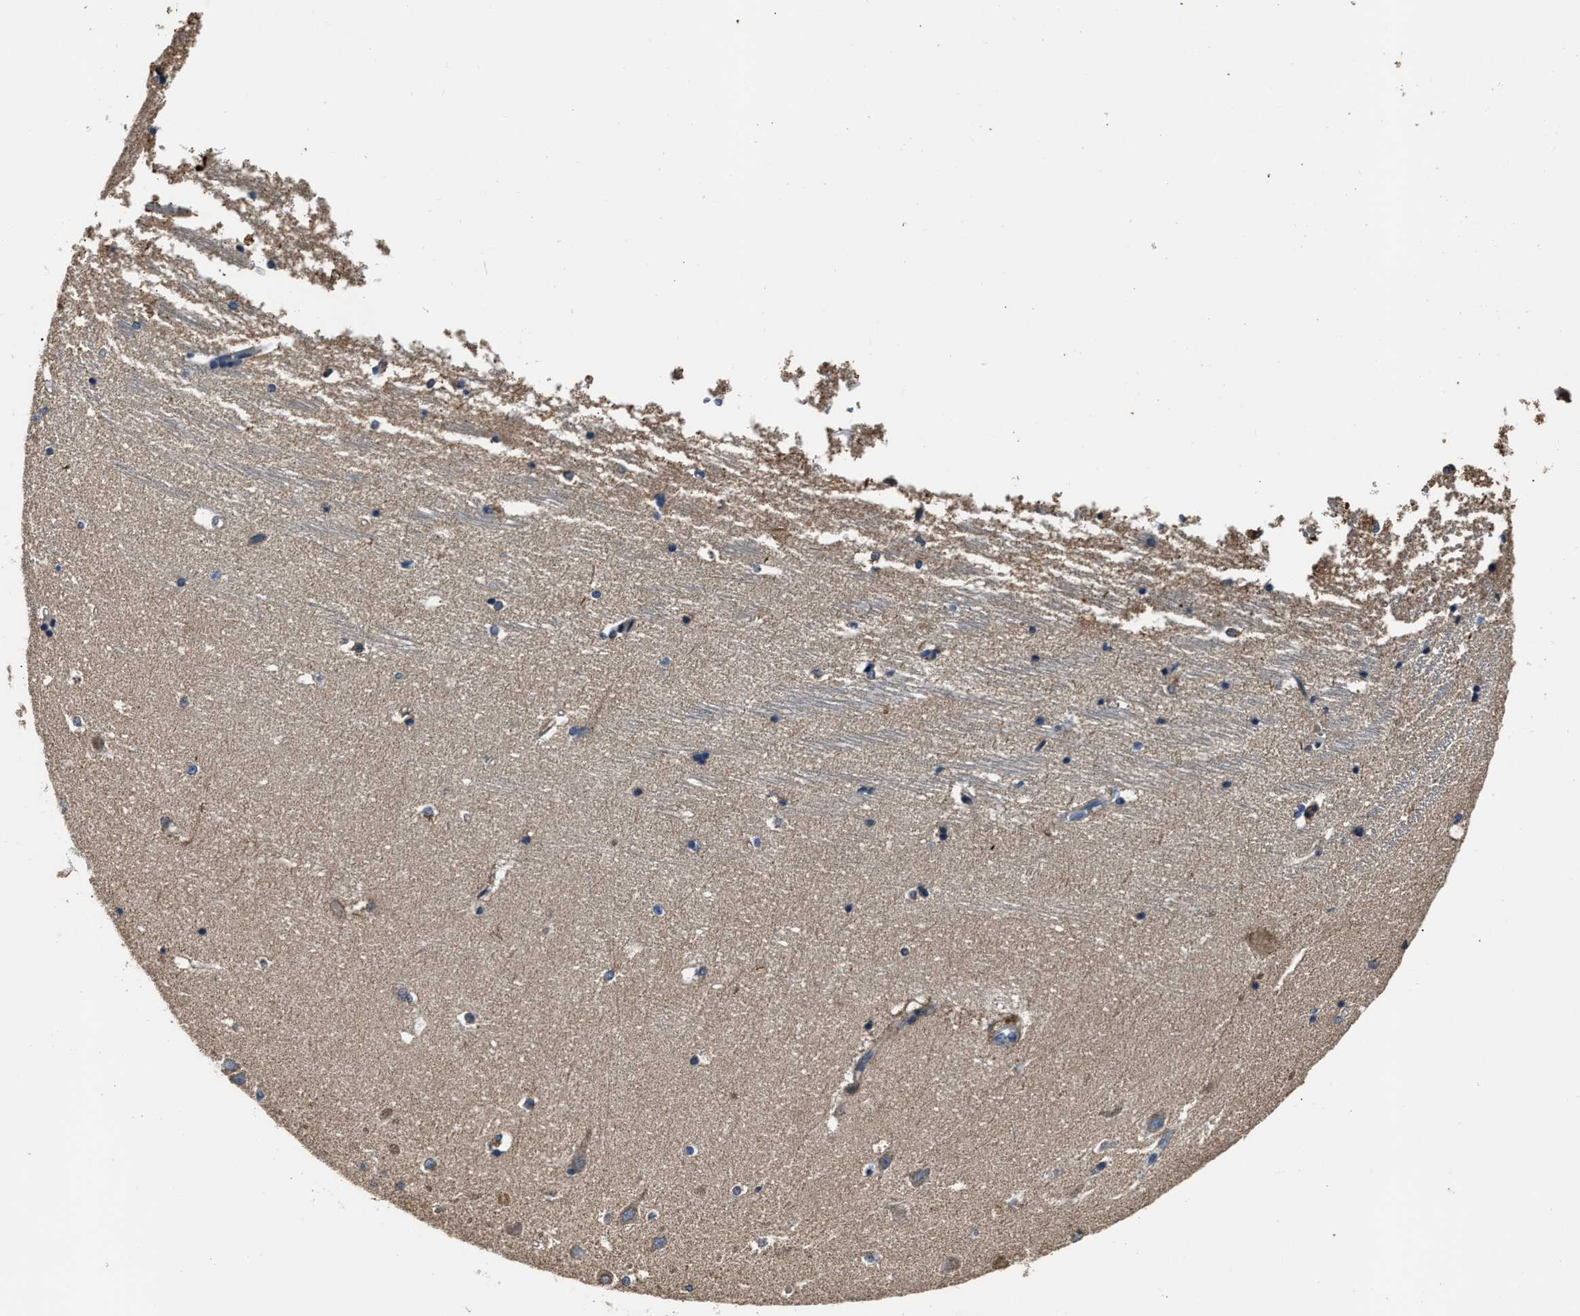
{"staining": {"intensity": "moderate", "quantity": "<25%", "location": "cytoplasmic/membranous"}, "tissue": "hippocampus", "cell_type": "Glial cells", "image_type": "normal", "snomed": [{"axis": "morphology", "description": "Normal tissue, NOS"}, {"axis": "topography", "description": "Hippocampus"}], "caption": "IHC staining of normal hippocampus, which reveals low levels of moderate cytoplasmic/membranous expression in about <25% of glial cells indicating moderate cytoplasmic/membranous protein positivity. The staining was performed using DAB (brown) for protein detection and nuclei were counterstained in hematoxylin (blue).", "gene": "NSUN5", "patient": {"sex": "male", "age": 45}}